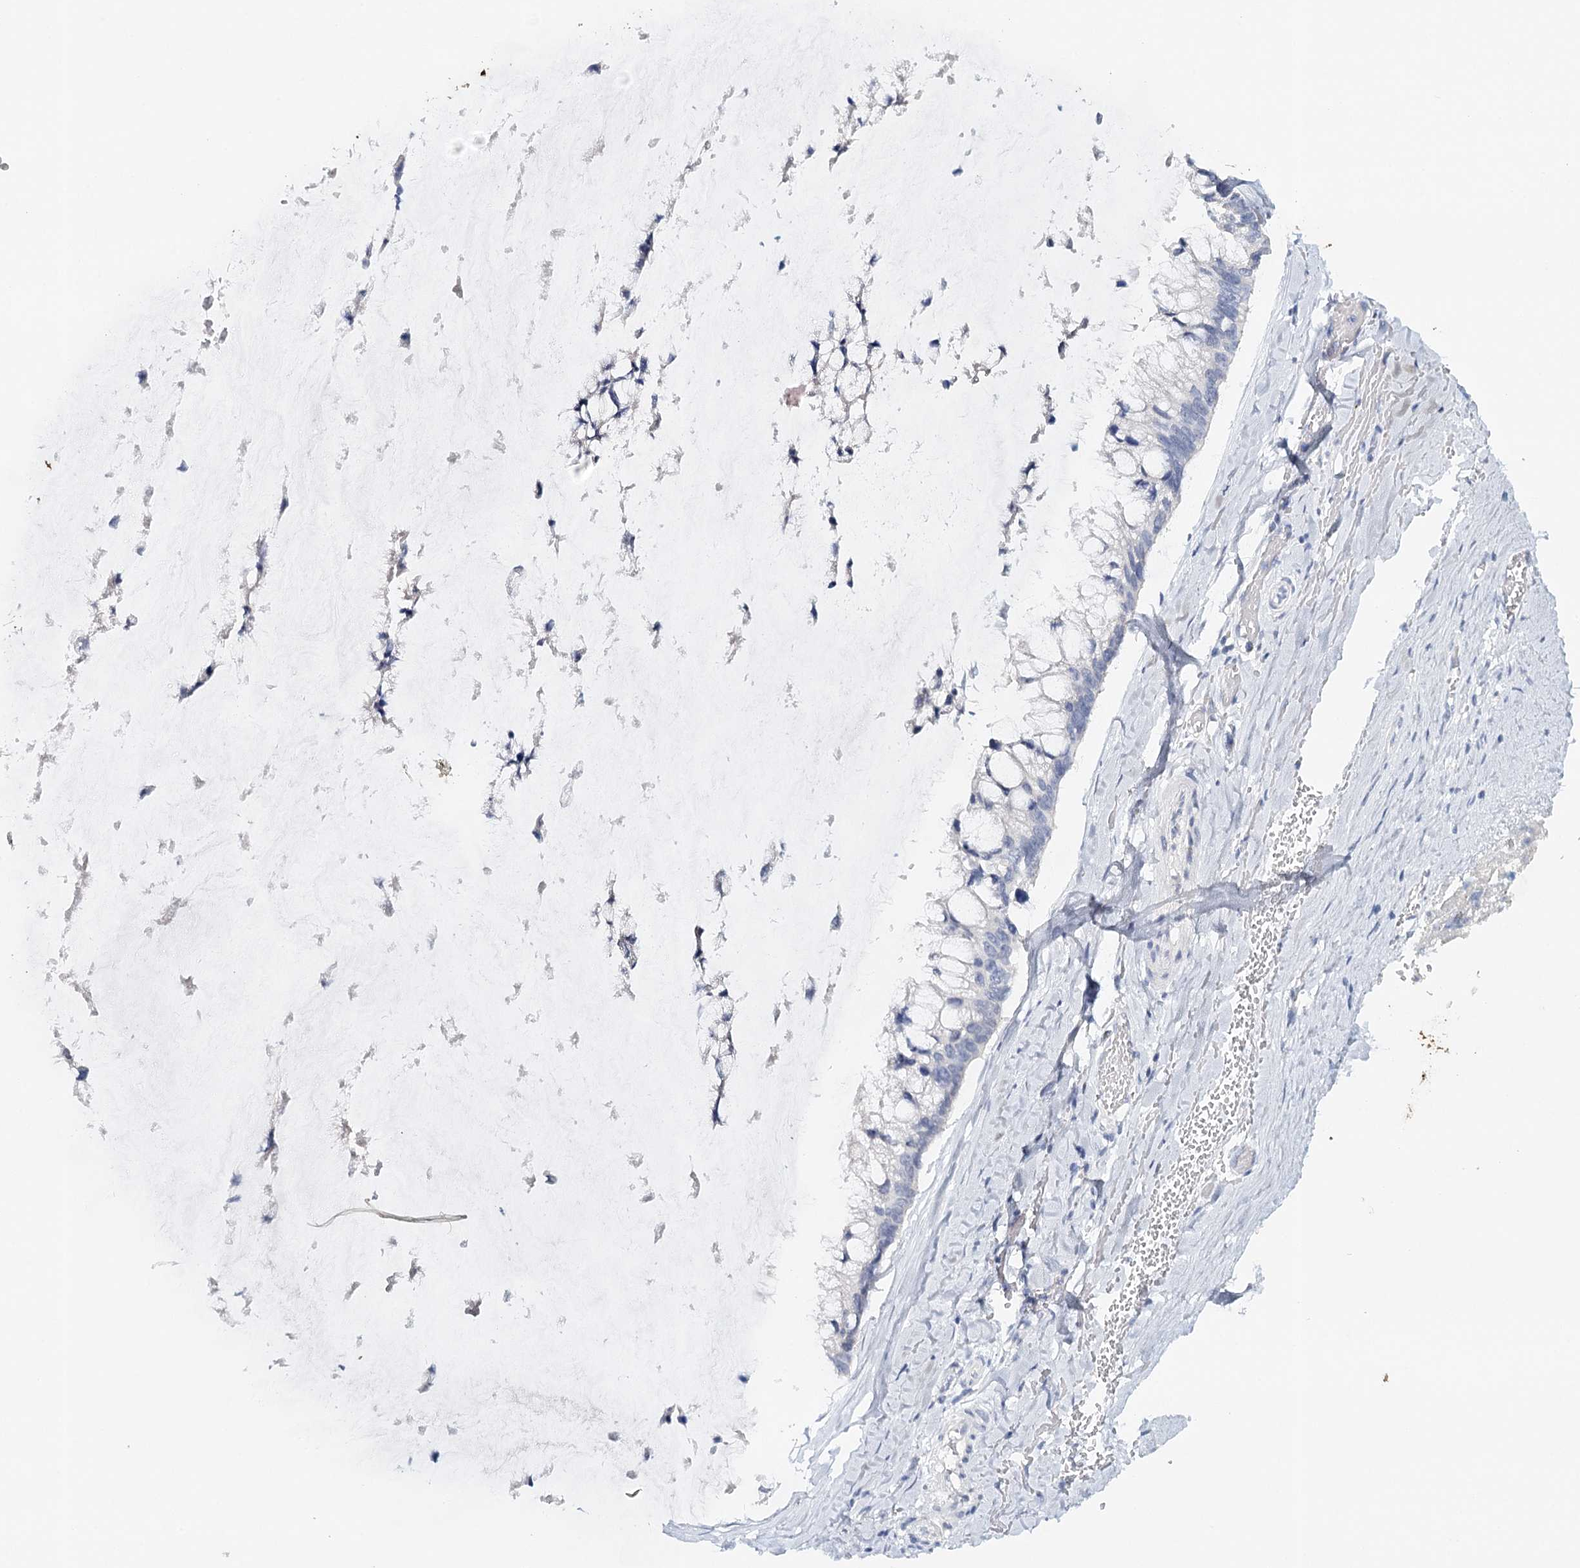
{"staining": {"intensity": "negative", "quantity": "none", "location": "none"}, "tissue": "ovarian cancer", "cell_type": "Tumor cells", "image_type": "cancer", "snomed": [{"axis": "morphology", "description": "Cystadenocarcinoma, mucinous, NOS"}, {"axis": "topography", "description": "Ovary"}], "caption": "Ovarian mucinous cystadenocarcinoma stained for a protein using immunohistochemistry shows no staining tumor cells.", "gene": "HSPA4L", "patient": {"sex": "female", "age": 39}}